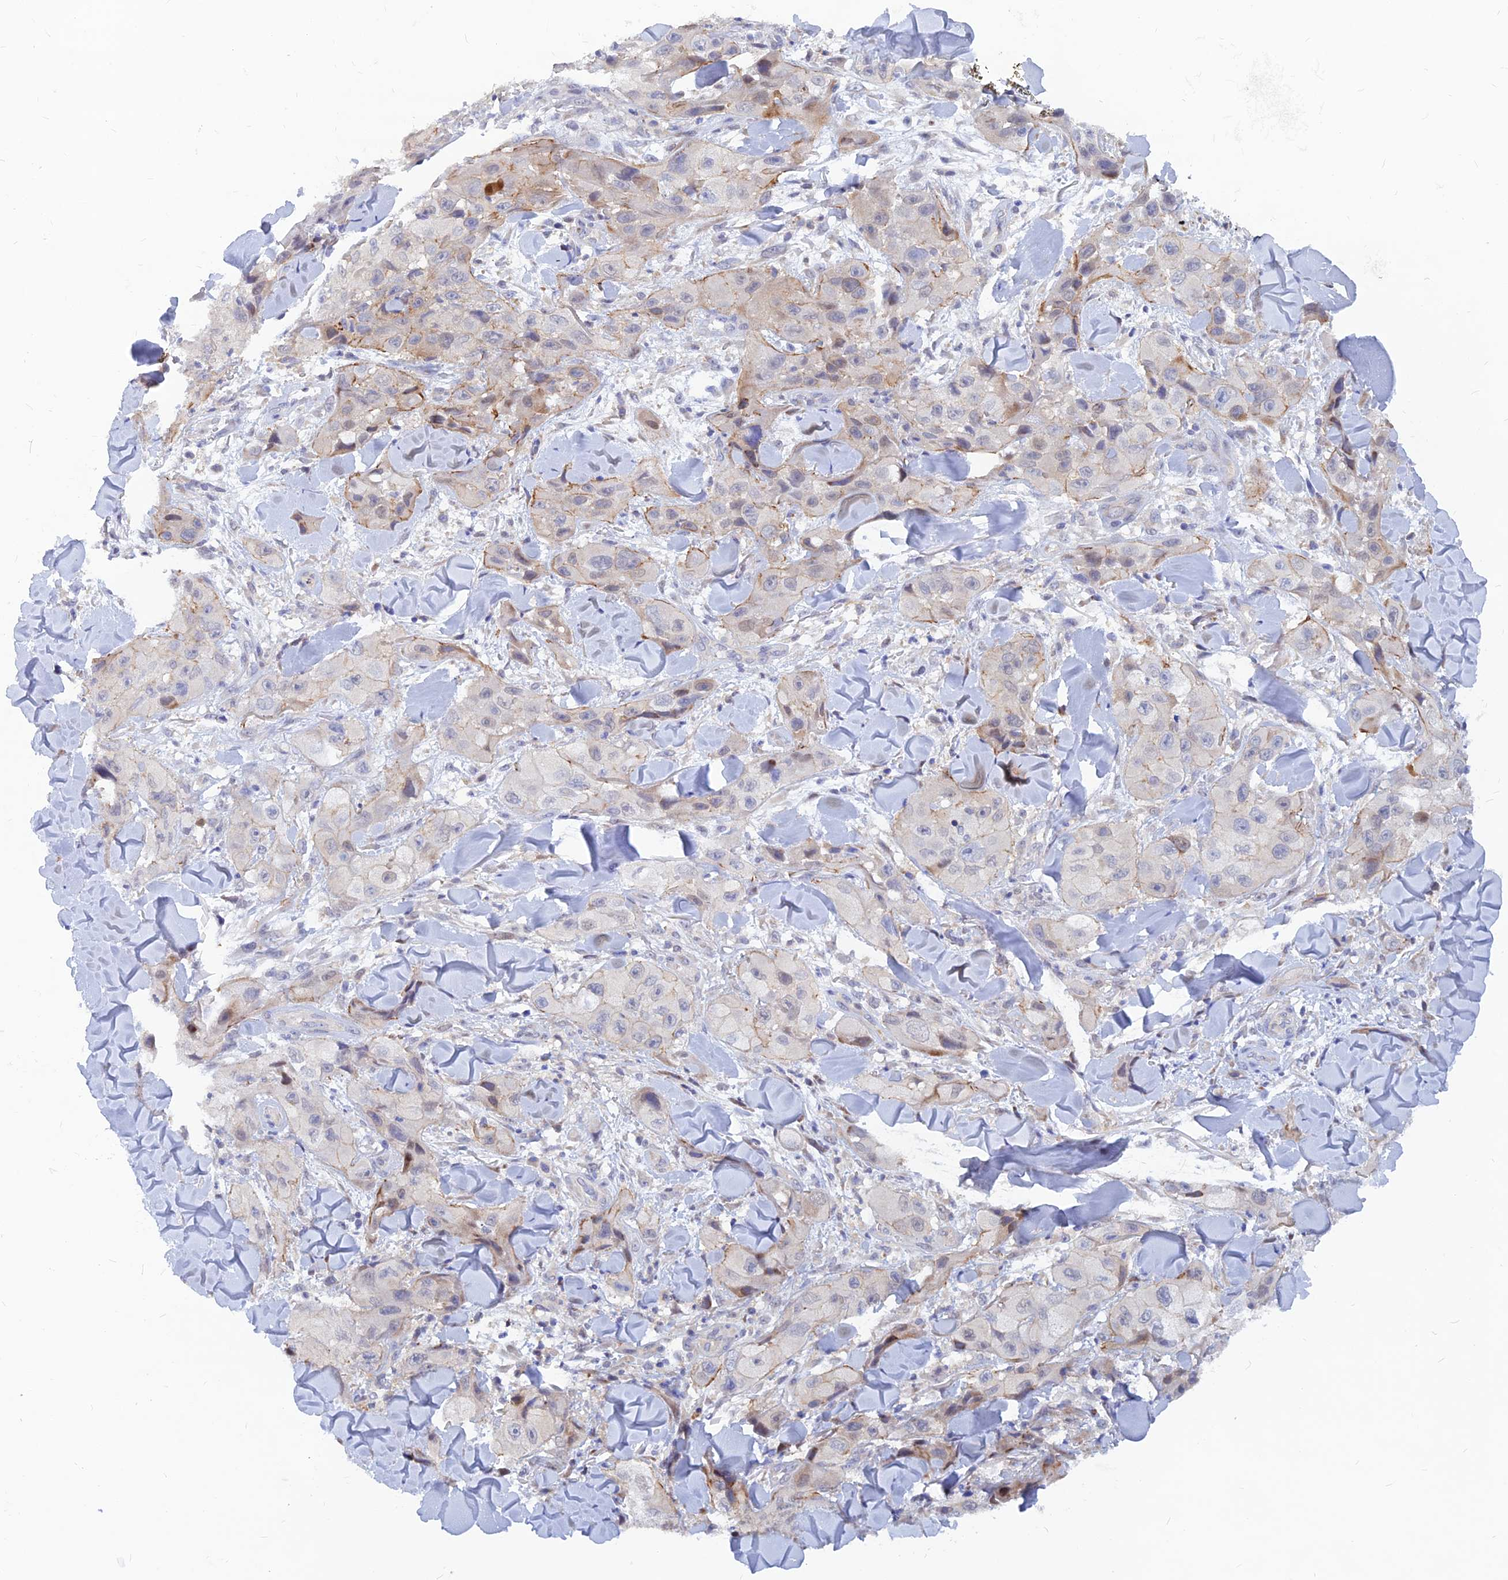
{"staining": {"intensity": "negative", "quantity": "none", "location": "none"}, "tissue": "skin cancer", "cell_type": "Tumor cells", "image_type": "cancer", "snomed": [{"axis": "morphology", "description": "Squamous cell carcinoma, NOS"}, {"axis": "topography", "description": "Skin"}, {"axis": "topography", "description": "Subcutis"}], "caption": "High magnification brightfield microscopy of squamous cell carcinoma (skin) stained with DAB (3,3'-diaminobenzidine) (brown) and counterstained with hematoxylin (blue): tumor cells show no significant staining.", "gene": "DNAJC16", "patient": {"sex": "male", "age": 73}}